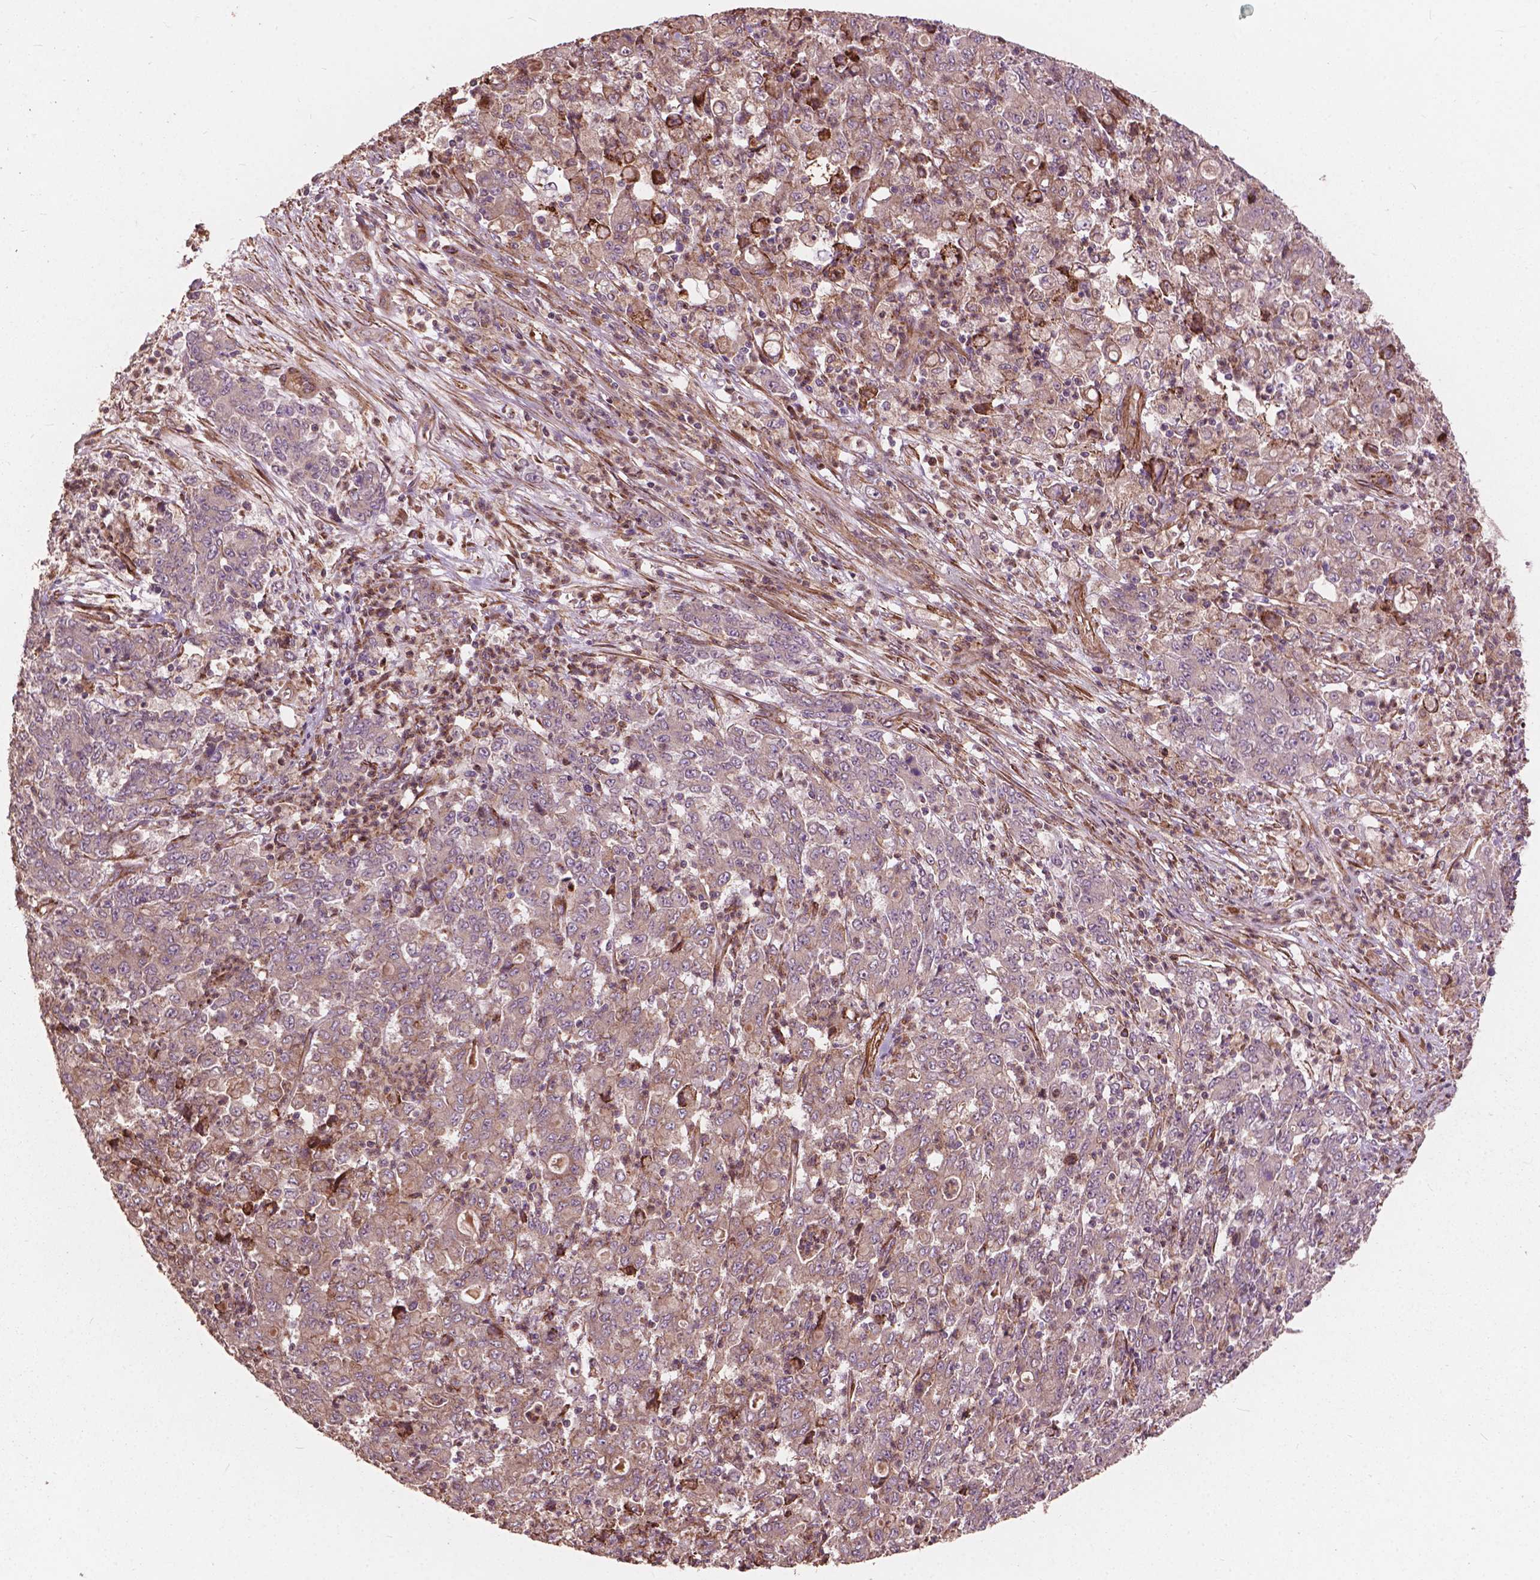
{"staining": {"intensity": "weak", "quantity": "25%-75%", "location": "cytoplasmic/membranous"}, "tissue": "stomach cancer", "cell_type": "Tumor cells", "image_type": "cancer", "snomed": [{"axis": "morphology", "description": "Adenocarcinoma, NOS"}, {"axis": "topography", "description": "Stomach, lower"}], "caption": "Immunohistochemistry (IHC) (DAB (3,3'-diaminobenzidine)) staining of adenocarcinoma (stomach) demonstrates weak cytoplasmic/membranous protein positivity in about 25%-75% of tumor cells.", "gene": "FNIP1", "patient": {"sex": "female", "age": 71}}